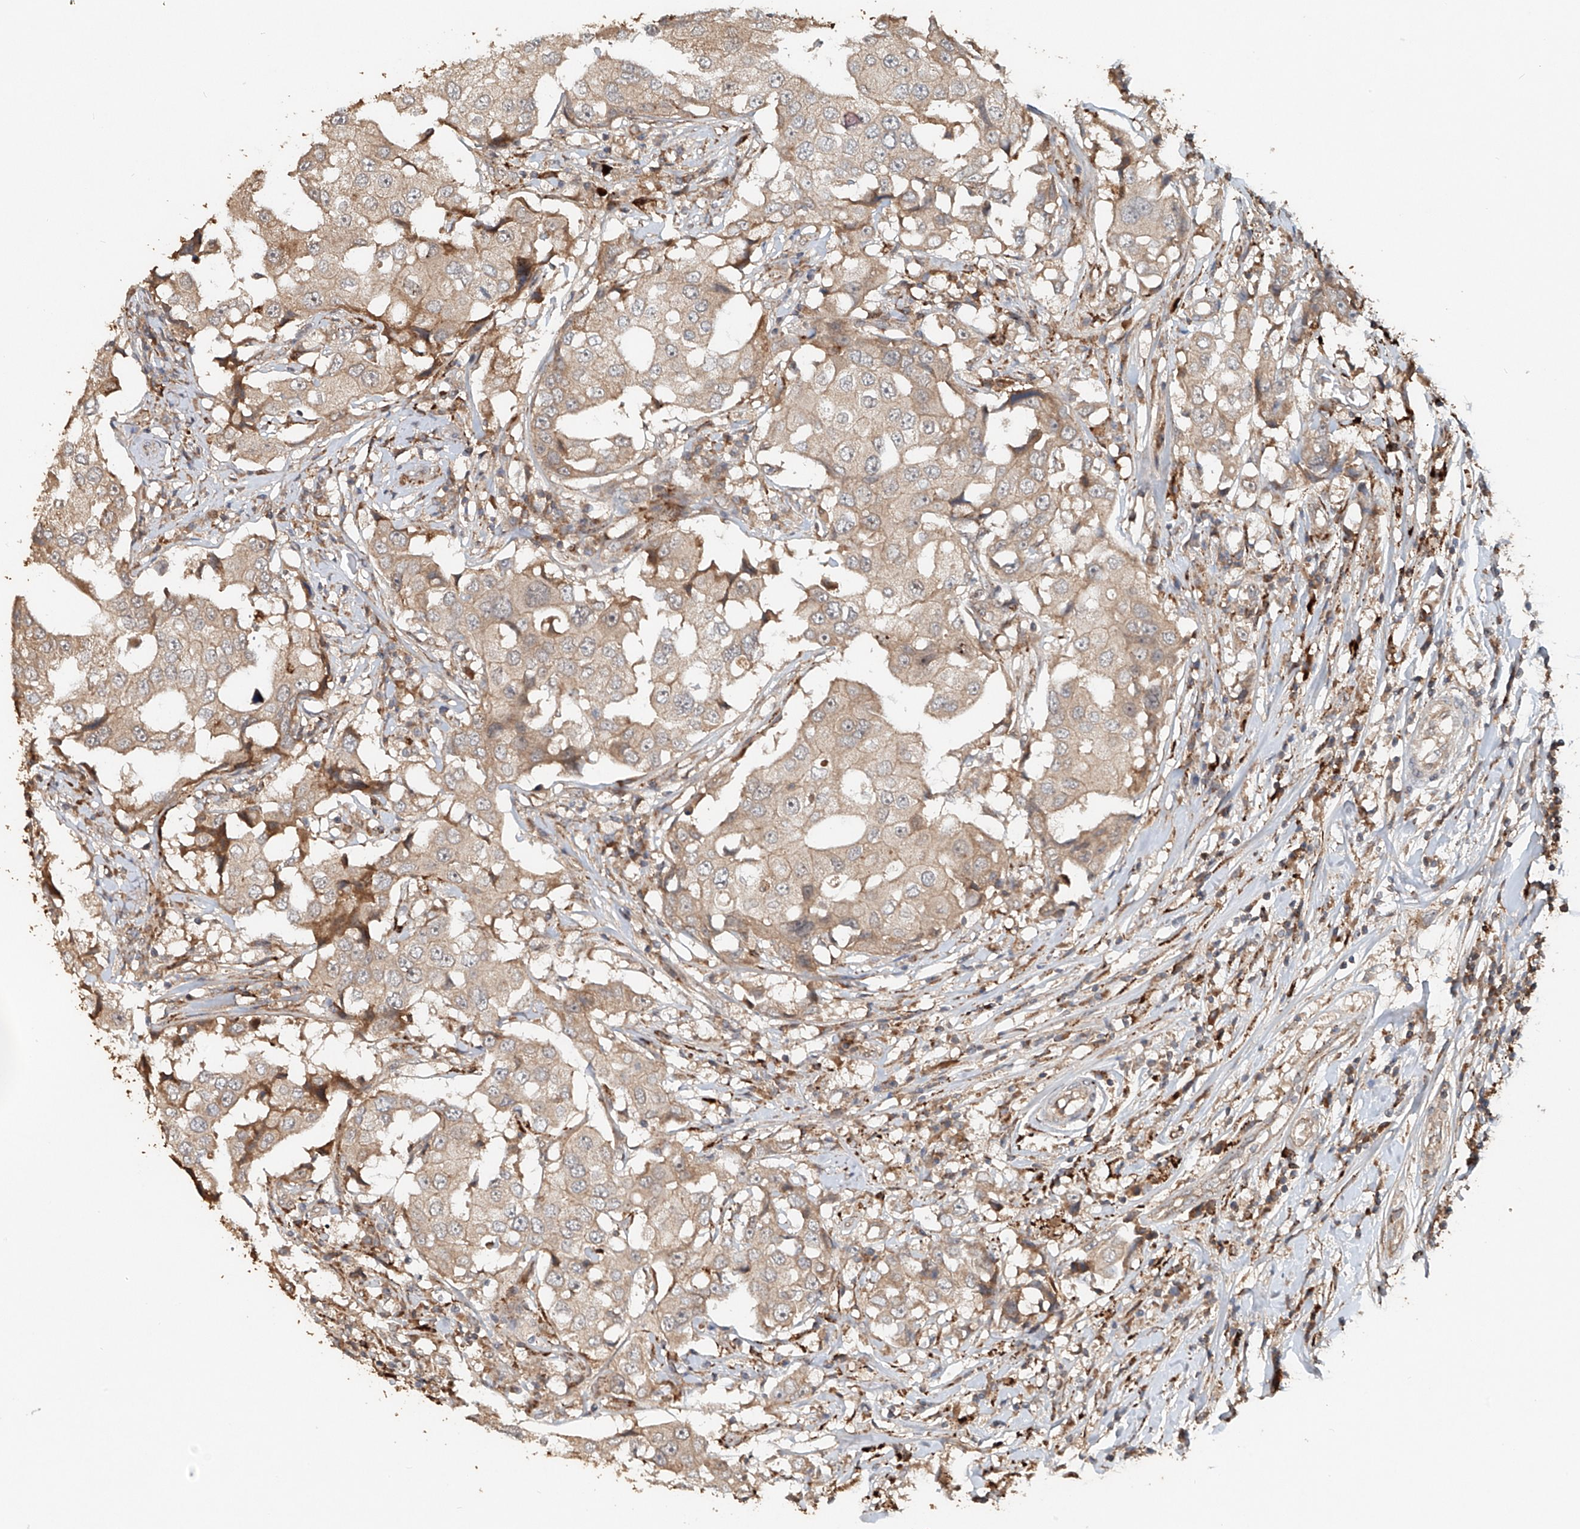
{"staining": {"intensity": "weak", "quantity": ">75%", "location": "cytoplasmic/membranous"}, "tissue": "breast cancer", "cell_type": "Tumor cells", "image_type": "cancer", "snomed": [{"axis": "morphology", "description": "Duct carcinoma"}, {"axis": "topography", "description": "Breast"}], "caption": "This is an image of immunohistochemistry (IHC) staining of breast cancer, which shows weak positivity in the cytoplasmic/membranous of tumor cells.", "gene": "IER5", "patient": {"sex": "female", "age": 27}}